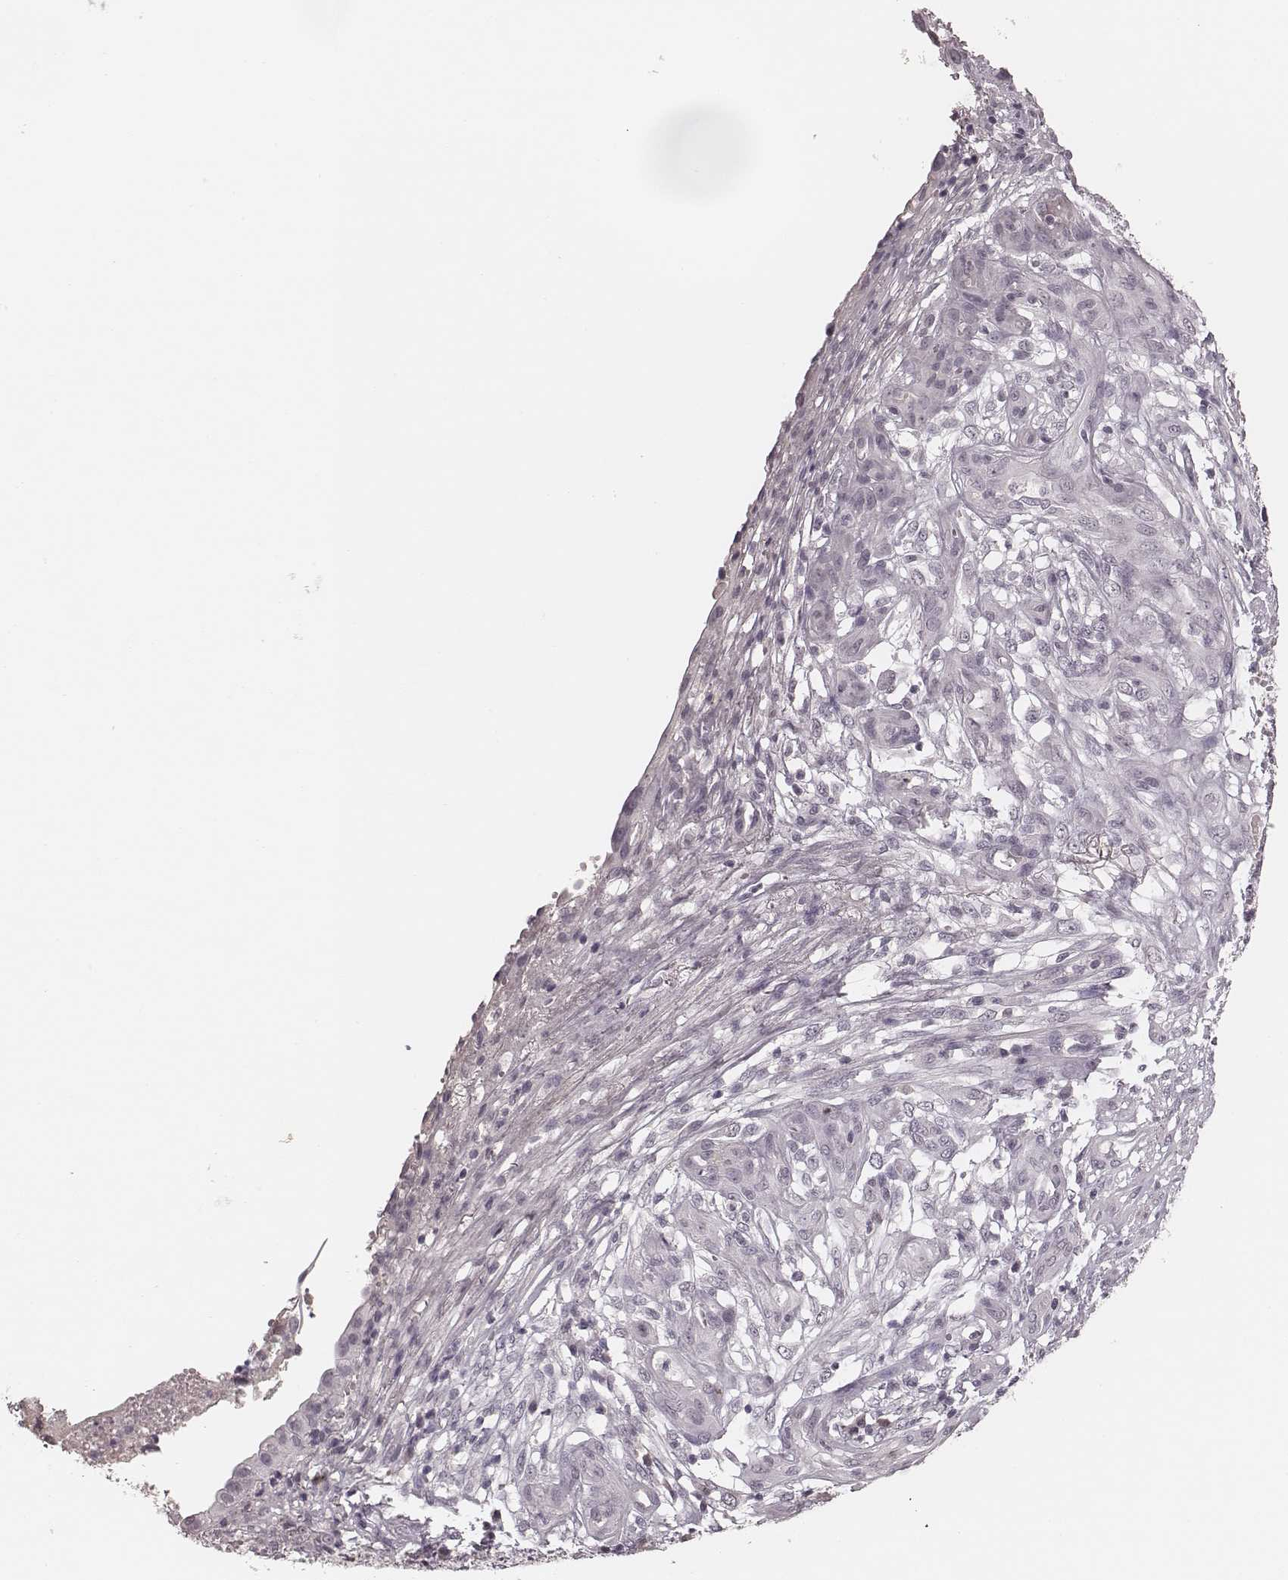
{"staining": {"intensity": "negative", "quantity": "none", "location": "none"}, "tissue": "stomach cancer", "cell_type": "Tumor cells", "image_type": "cancer", "snomed": [{"axis": "morphology", "description": "Adenocarcinoma, NOS"}, {"axis": "topography", "description": "Stomach, upper"}], "caption": "IHC micrograph of human stomach cancer stained for a protein (brown), which displays no expression in tumor cells.", "gene": "MSX1", "patient": {"sex": "female", "age": 67}}